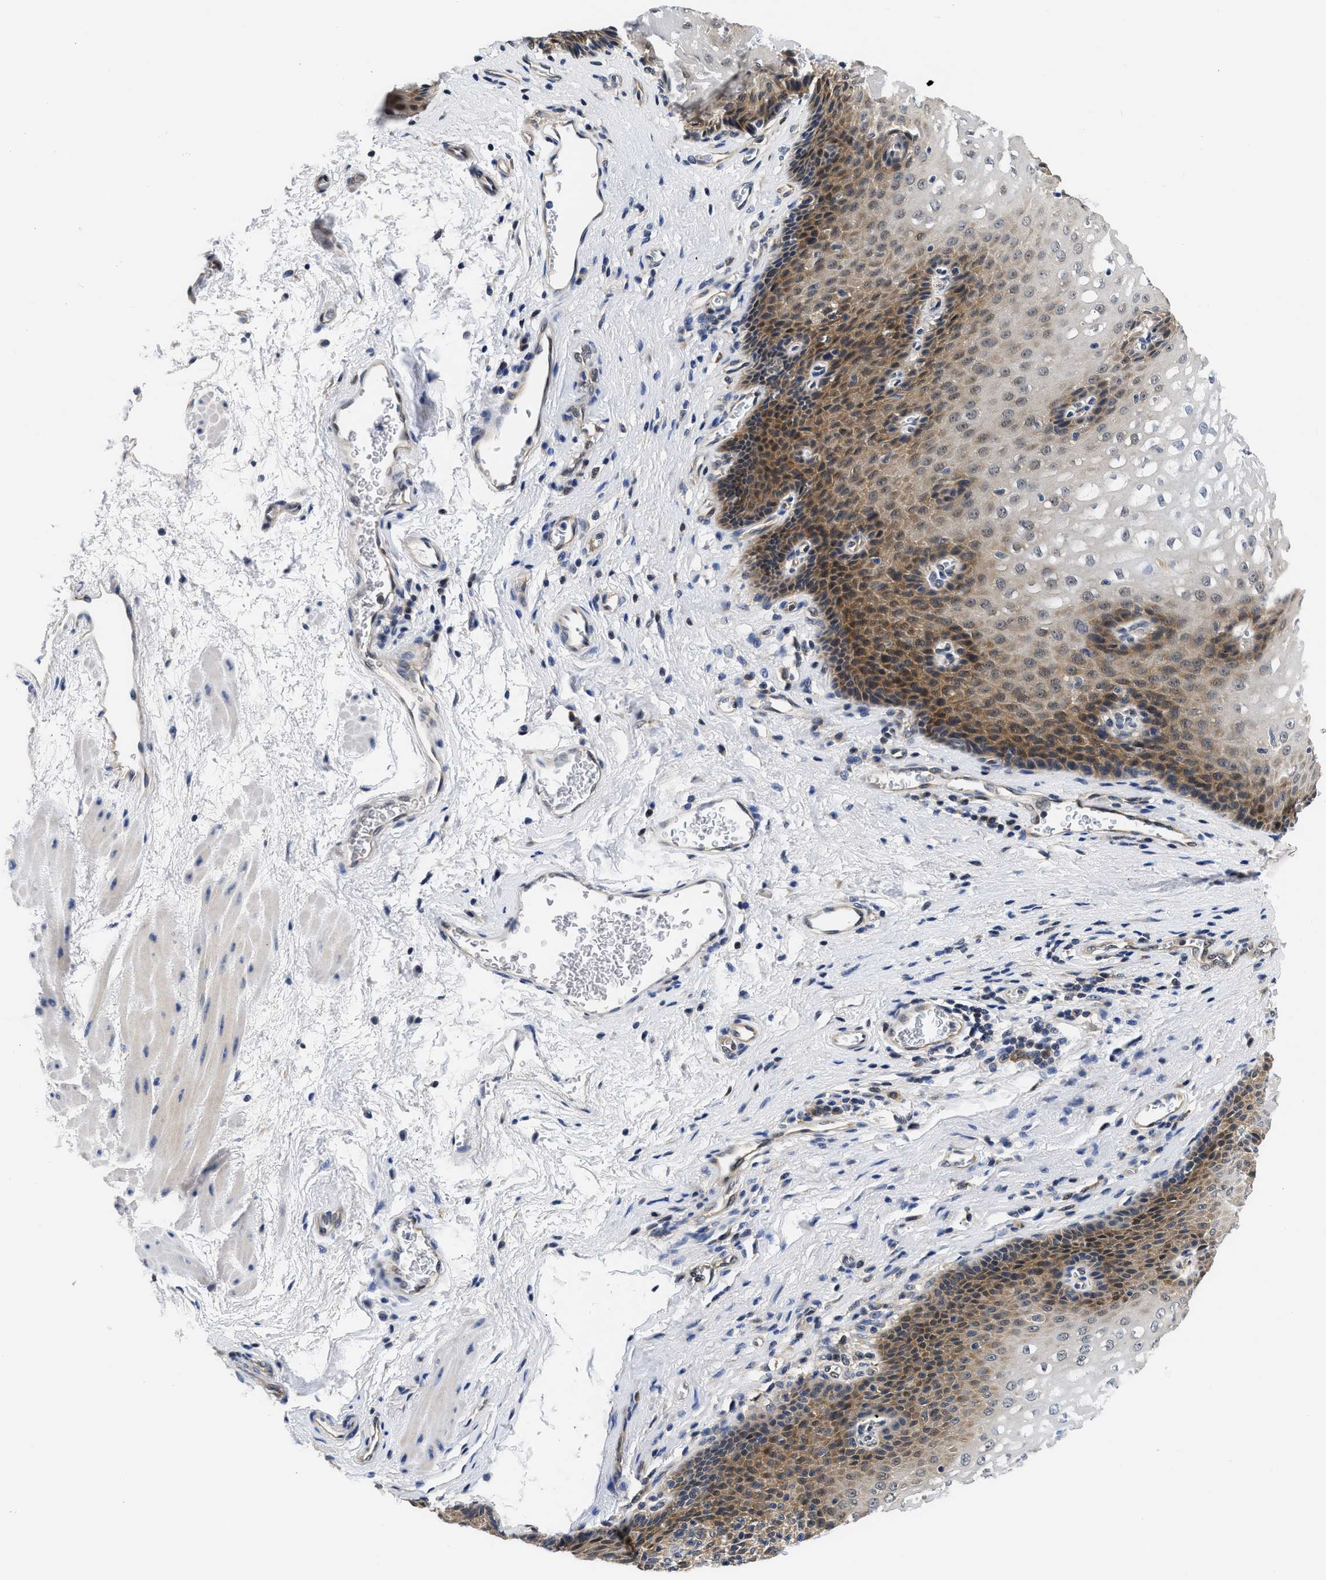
{"staining": {"intensity": "strong", "quantity": "25%-75%", "location": "cytoplasmic/membranous,nuclear"}, "tissue": "esophagus", "cell_type": "Squamous epithelial cells", "image_type": "normal", "snomed": [{"axis": "morphology", "description": "Normal tissue, NOS"}, {"axis": "topography", "description": "Esophagus"}], "caption": "Human esophagus stained with a protein marker exhibits strong staining in squamous epithelial cells.", "gene": "XPO5", "patient": {"sex": "male", "age": 48}}